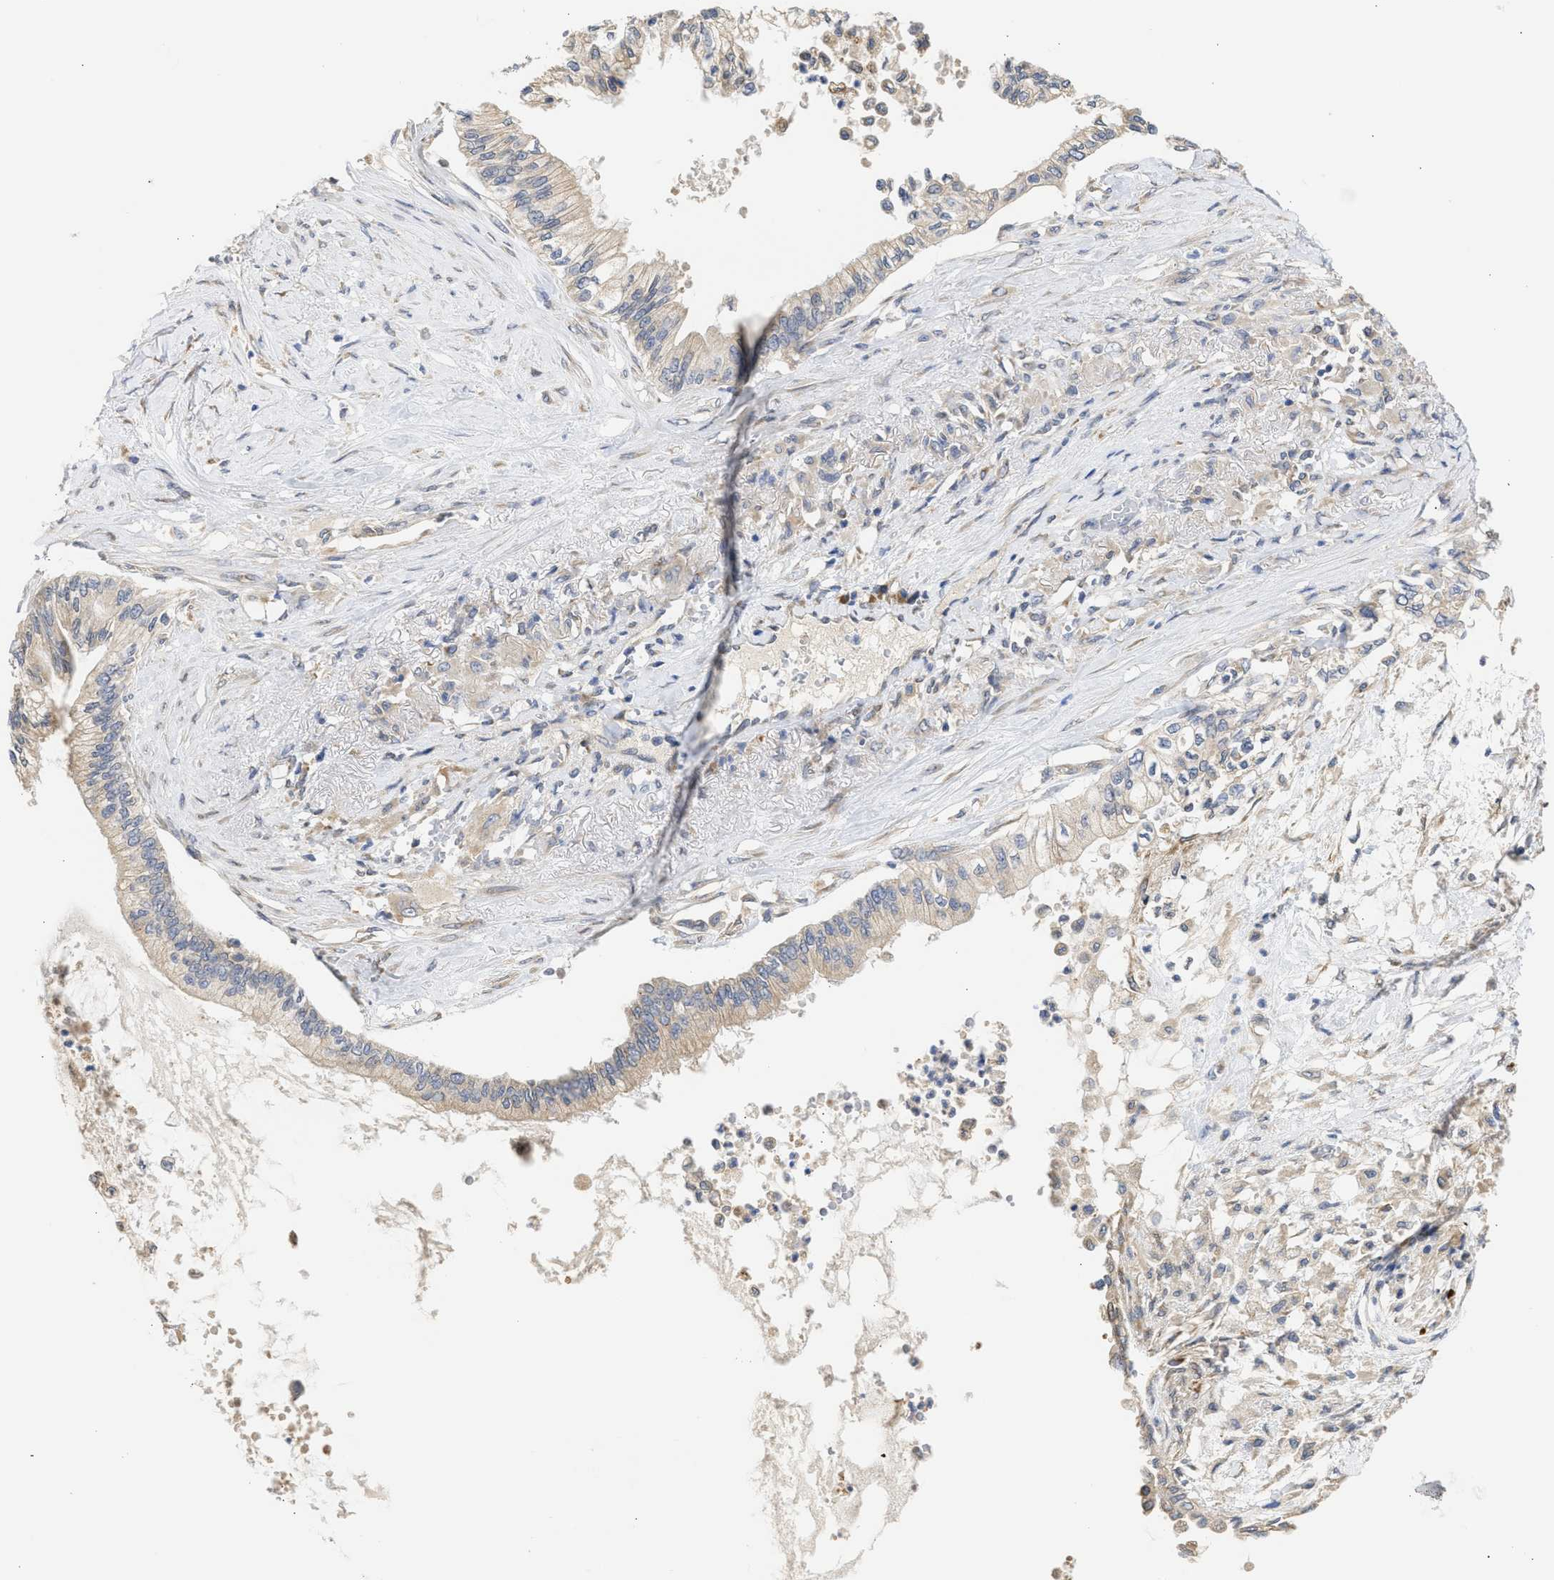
{"staining": {"intensity": "weak", "quantity": ">75%", "location": "cytoplasmic/membranous"}, "tissue": "pancreatic cancer", "cell_type": "Tumor cells", "image_type": "cancer", "snomed": [{"axis": "morphology", "description": "Normal tissue, NOS"}, {"axis": "morphology", "description": "Adenocarcinoma, NOS"}, {"axis": "topography", "description": "Pancreas"}, {"axis": "topography", "description": "Duodenum"}], "caption": "Brown immunohistochemical staining in human pancreatic adenocarcinoma reveals weak cytoplasmic/membranous positivity in about >75% of tumor cells.", "gene": "TMED1", "patient": {"sex": "female", "age": 60}}